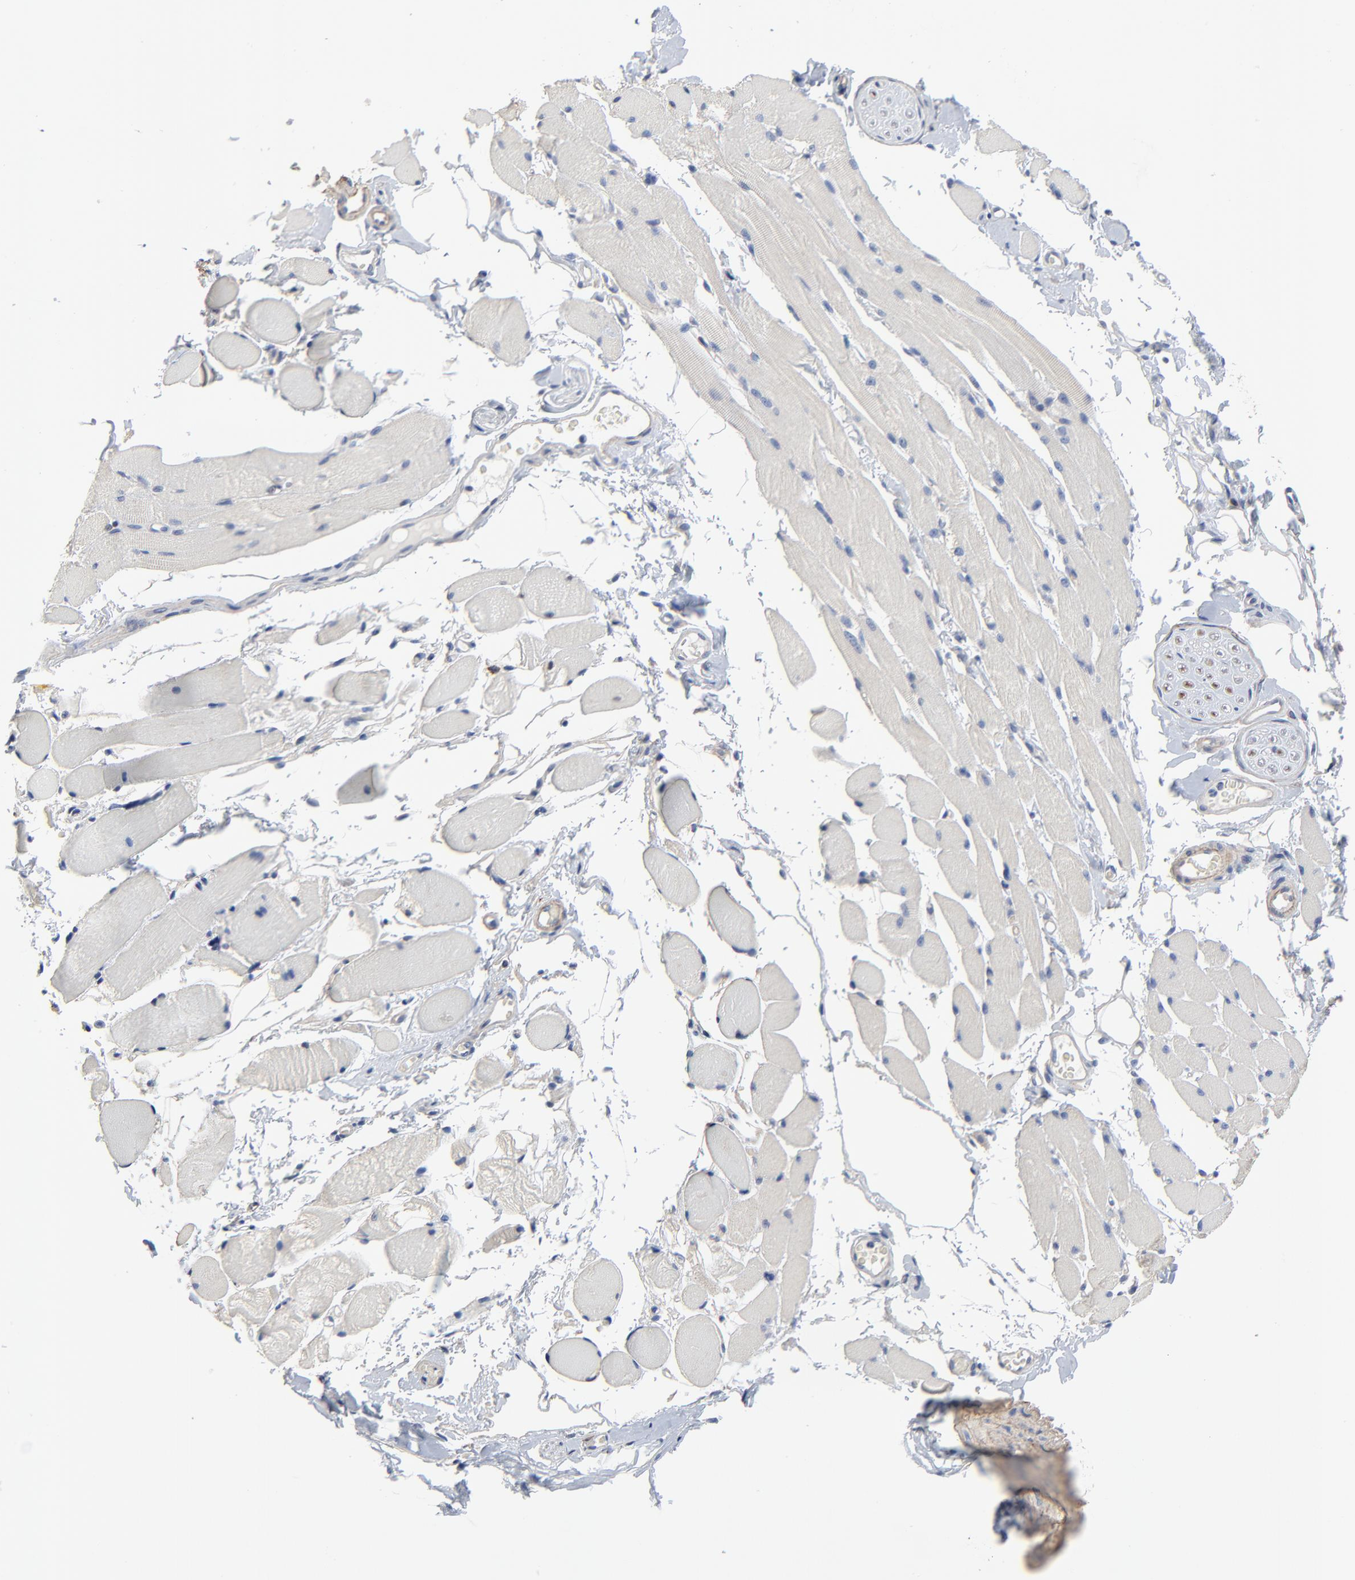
{"staining": {"intensity": "negative", "quantity": "none", "location": "none"}, "tissue": "adipose tissue", "cell_type": "Adipocytes", "image_type": "normal", "snomed": [{"axis": "morphology", "description": "Normal tissue, NOS"}, {"axis": "morphology", "description": "Squamous cell carcinoma, NOS"}, {"axis": "topography", "description": "Skeletal muscle"}, {"axis": "topography", "description": "Soft tissue"}, {"axis": "topography", "description": "Oral tissue"}], "caption": "This is a micrograph of immunohistochemistry staining of normal adipose tissue, which shows no expression in adipocytes.", "gene": "SKAP1", "patient": {"sex": "male", "age": 54}}